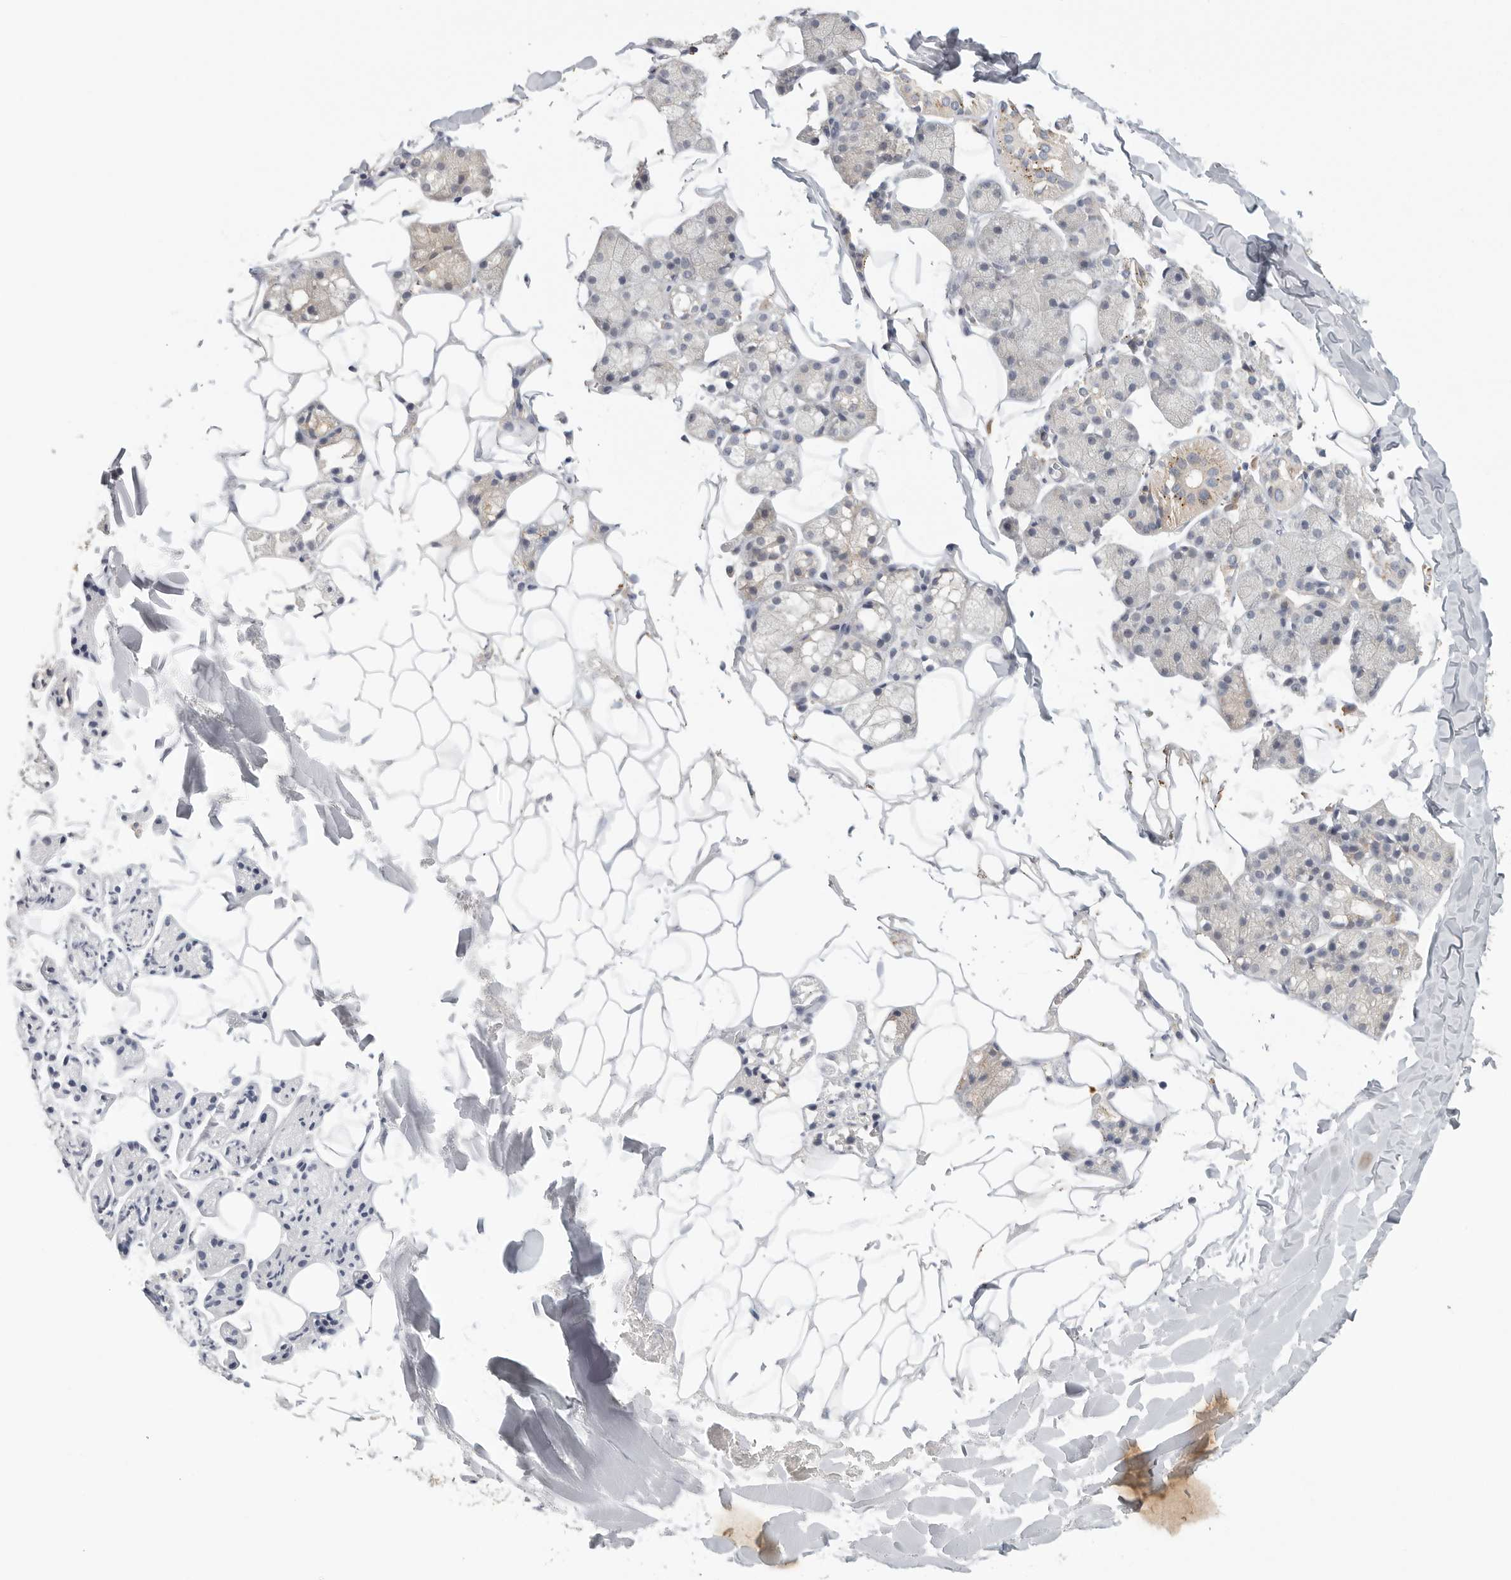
{"staining": {"intensity": "moderate", "quantity": "<25%", "location": "cytoplasmic/membranous"}, "tissue": "salivary gland", "cell_type": "Glandular cells", "image_type": "normal", "snomed": [{"axis": "morphology", "description": "Normal tissue, NOS"}, {"axis": "topography", "description": "Salivary gland"}], "caption": "A micrograph of human salivary gland stained for a protein displays moderate cytoplasmic/membranous brown staining in glandular cells.", "gene": "CCT8", "patient": {"sex": "female", "age": 33}}